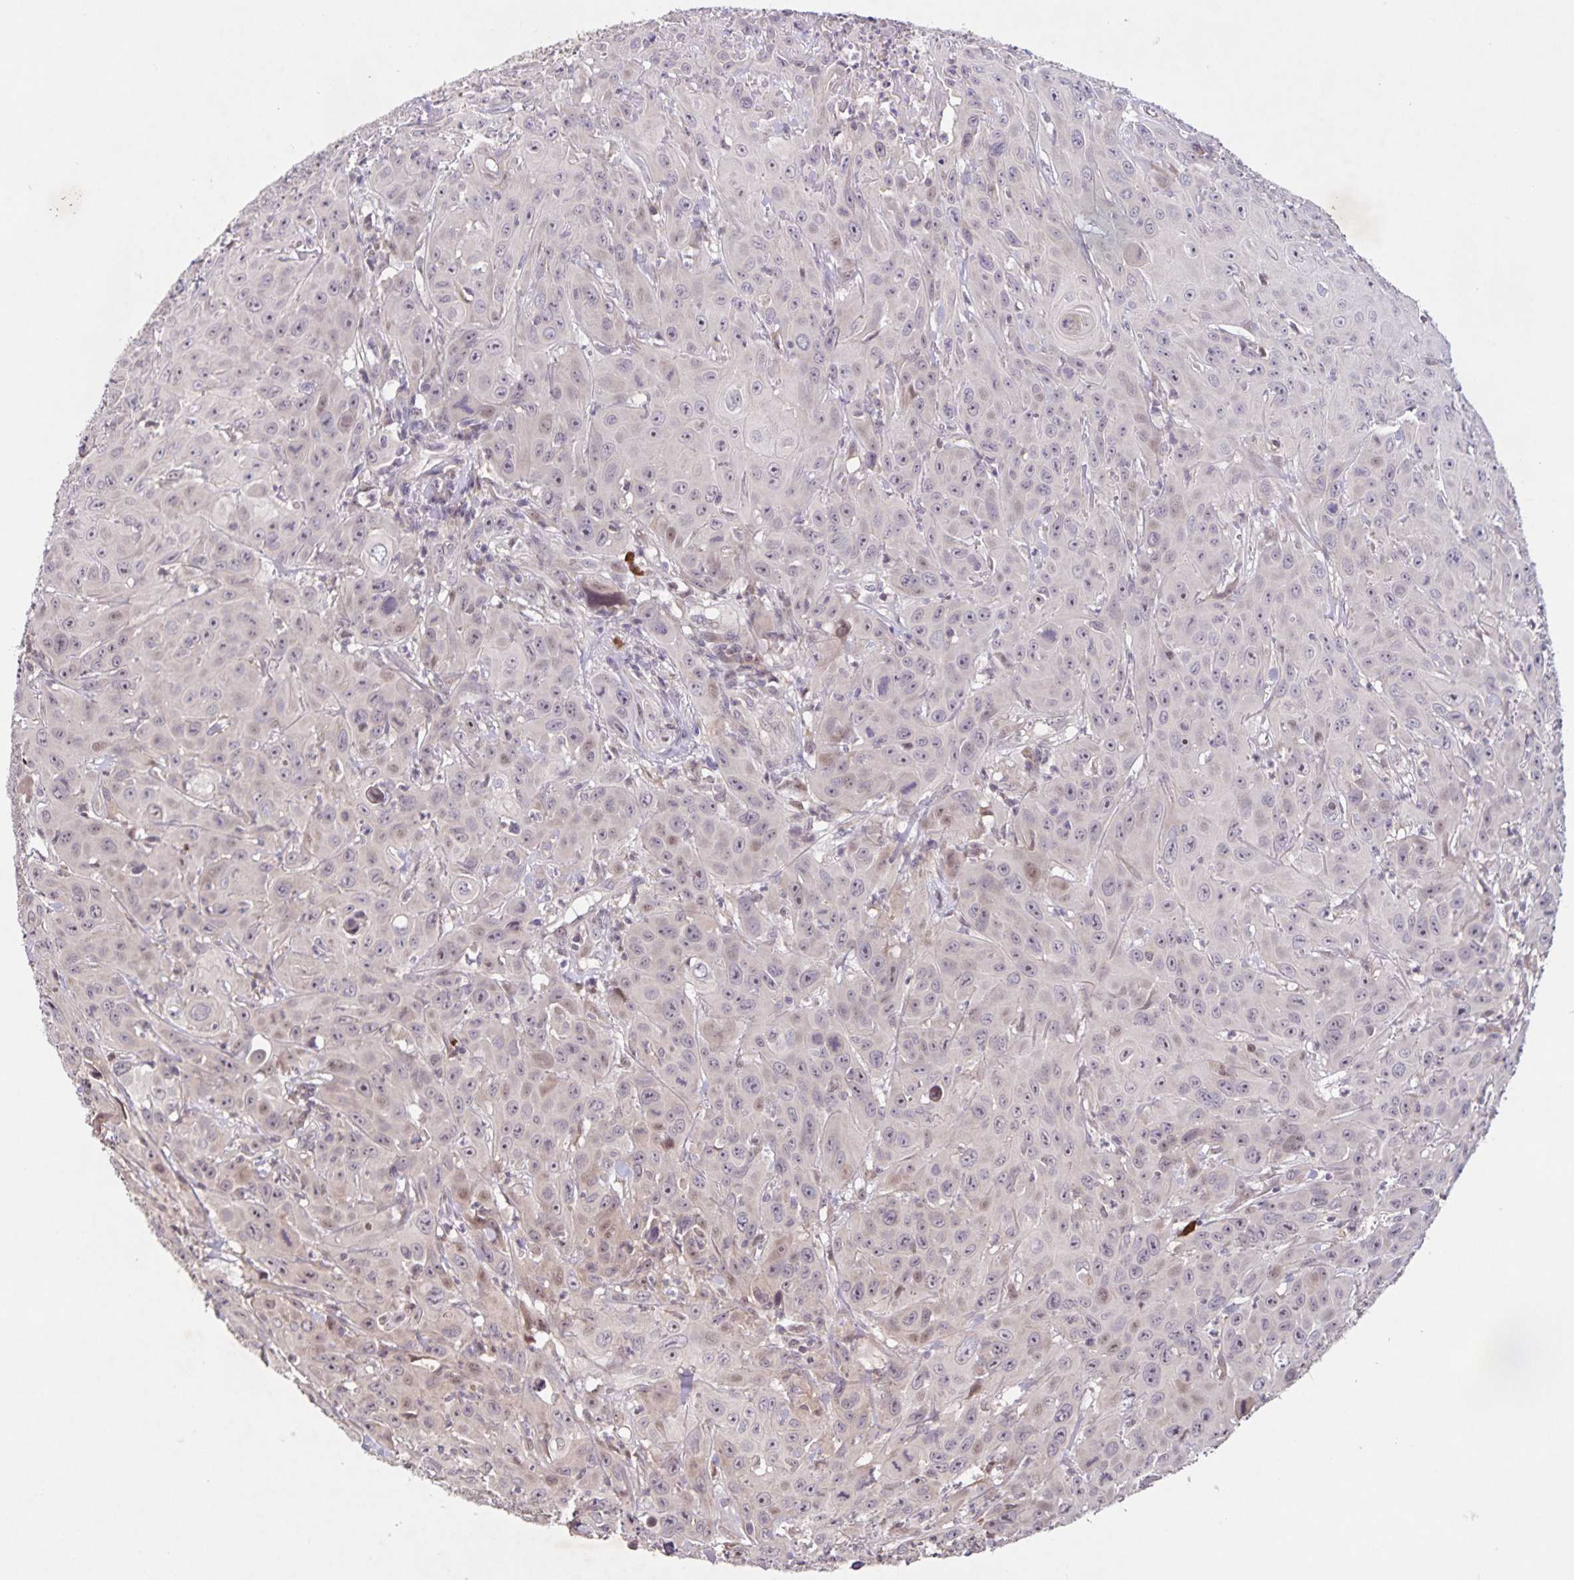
{"staining": {"intensity": "negative", "quantity": "none", "location": "none"}, "tissue": "head and neck cancer", "cell_type": "Tumor cells", "image_type": "cancer", "snomed": [{"axis": "morphology", "description": "Squamous cell carcinoma, NOS"}, {"axis": "topography", "description": "Skin"}, {"axis": "topography", "description": "Head-Neck"}], "caption": "This is an immunohistochemistry histopathology image of human head and neck cancer. There is no staining in tumor cells.", "gene": "GDF2", "patient": {"sex": "male", "age": 80}}